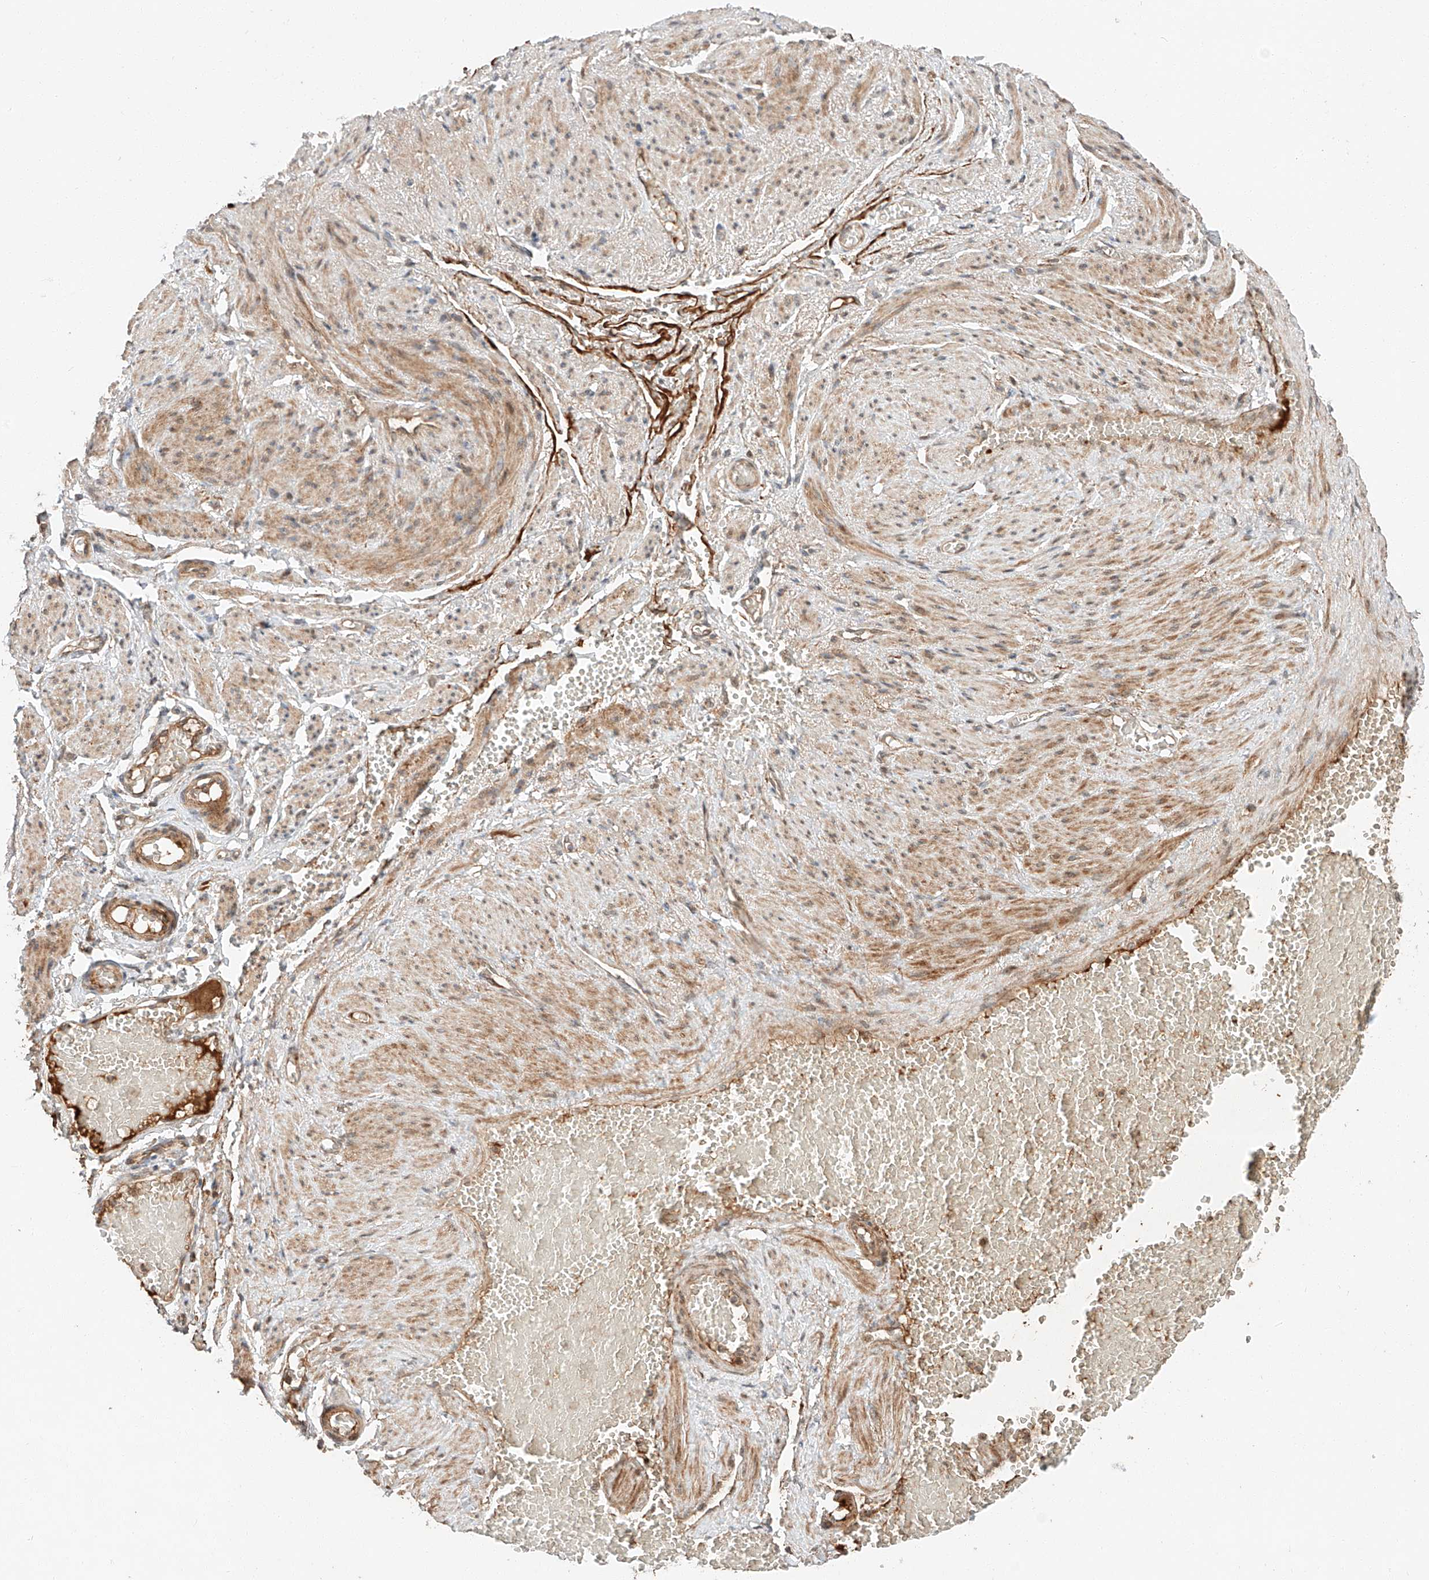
{"staining": {"intensity": "moderate", "quantity": ">75%", "location": "cytoplasmic/membranous"}, "tissue": "adipose tissue", "cell_type": "Adipocytes", "image_type": "normal", "snomed": [{"axis": "morphology", "description": "Normal tissue, NOS"}, {"axis": "topography", "description": "Smooth muscle"}, {"axis": "topography", "description": "Peripheral nerve tissue"}], "caption": "Adipocytes display medium levels of moderate cytoplasmic/membranous positivity in approximately >75% of cells in unremarkable human adipose tissue.", "gene": "ARHGAP33", "patient": {"sex": "female", "age": 39}}